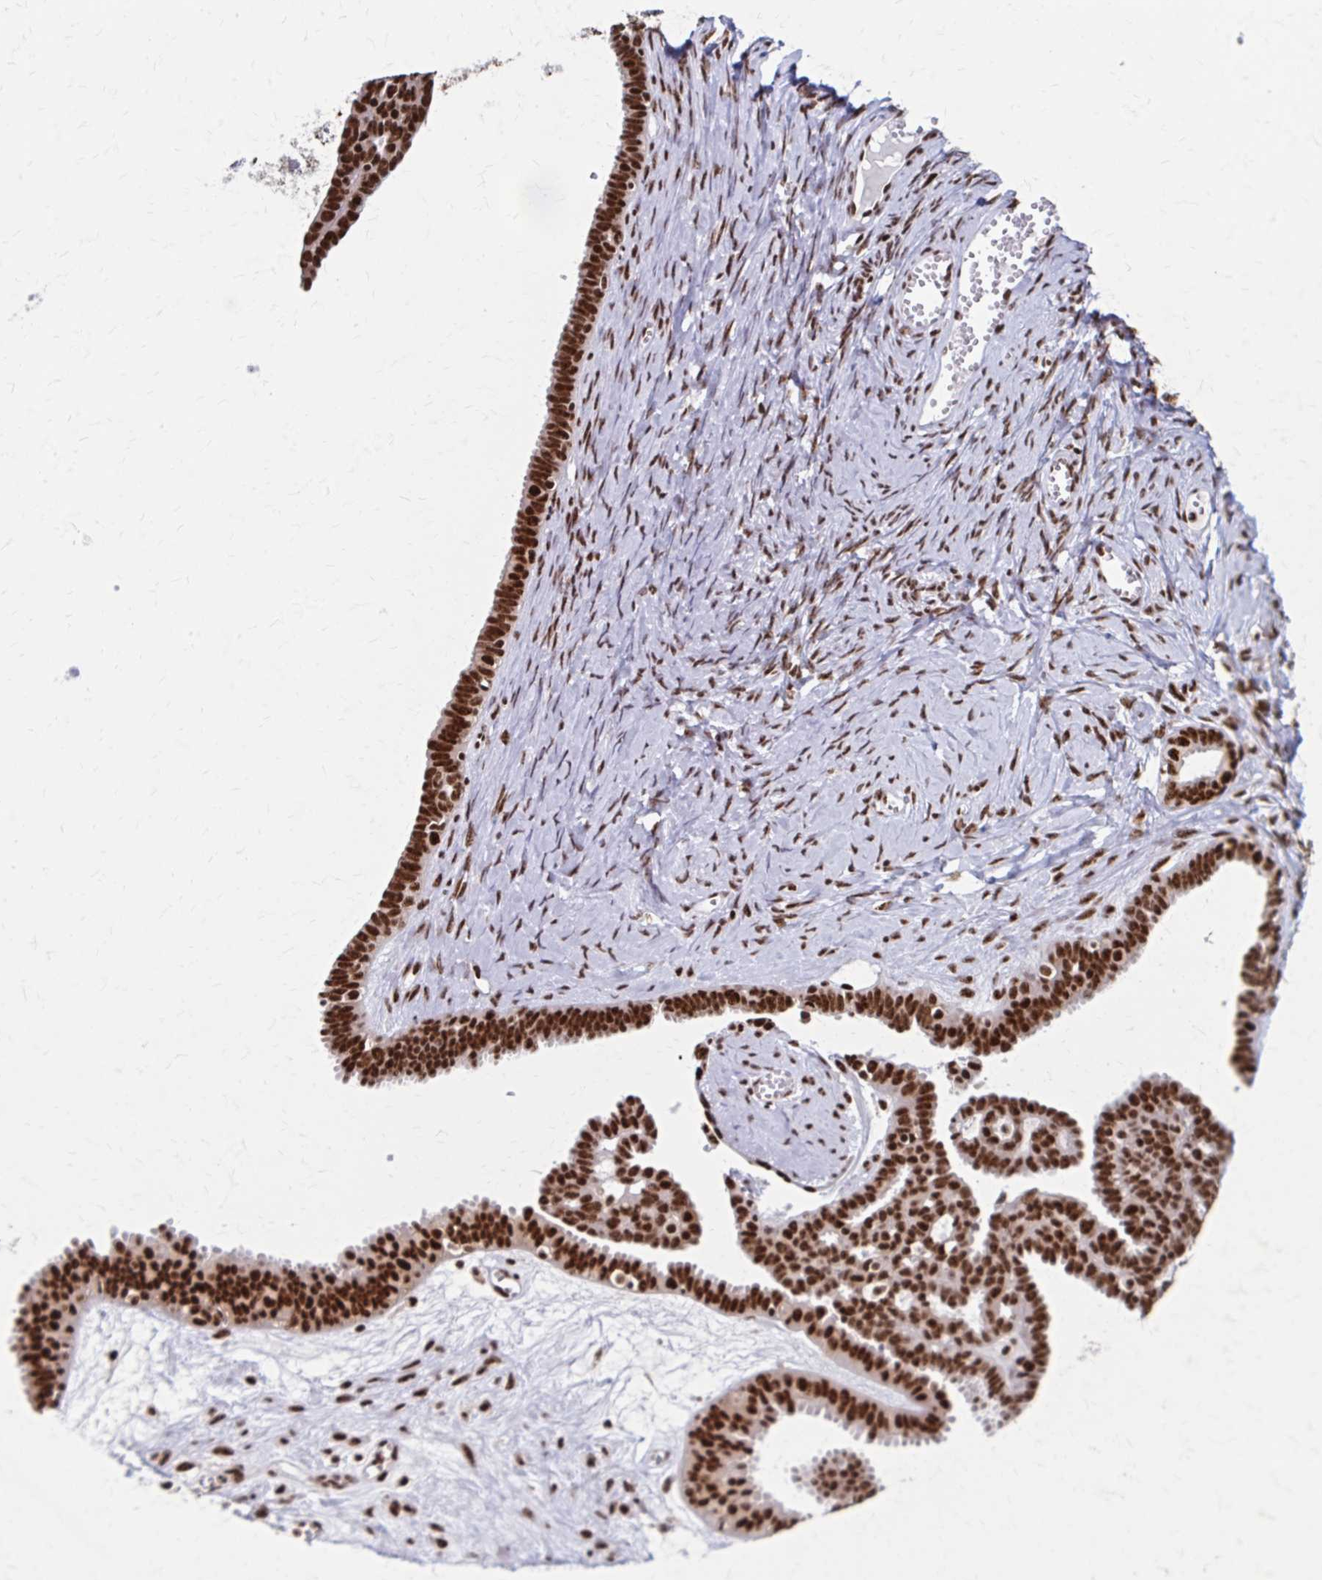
{"staining": {"intensity": "strong", "quantity": ">75%", "location": "nuclear"}, "tissue": "ovarian cancer", "cell_type": "Tumor cells", "image_type": "cancer", "snomed": [{"axis": "morphology", "description": "Cystadenocarcinoma, serous, NOS"}, {"axis": "topography", "description": "Ovary"}], "caption": "The image reveals a brown stain indicating the presence of a protein in the nuclear of tumor cells in ovarian serous cystadenocarcinoma.", "gene": "CNKSR3", "patient": {"sex": "female", "age": 71}}